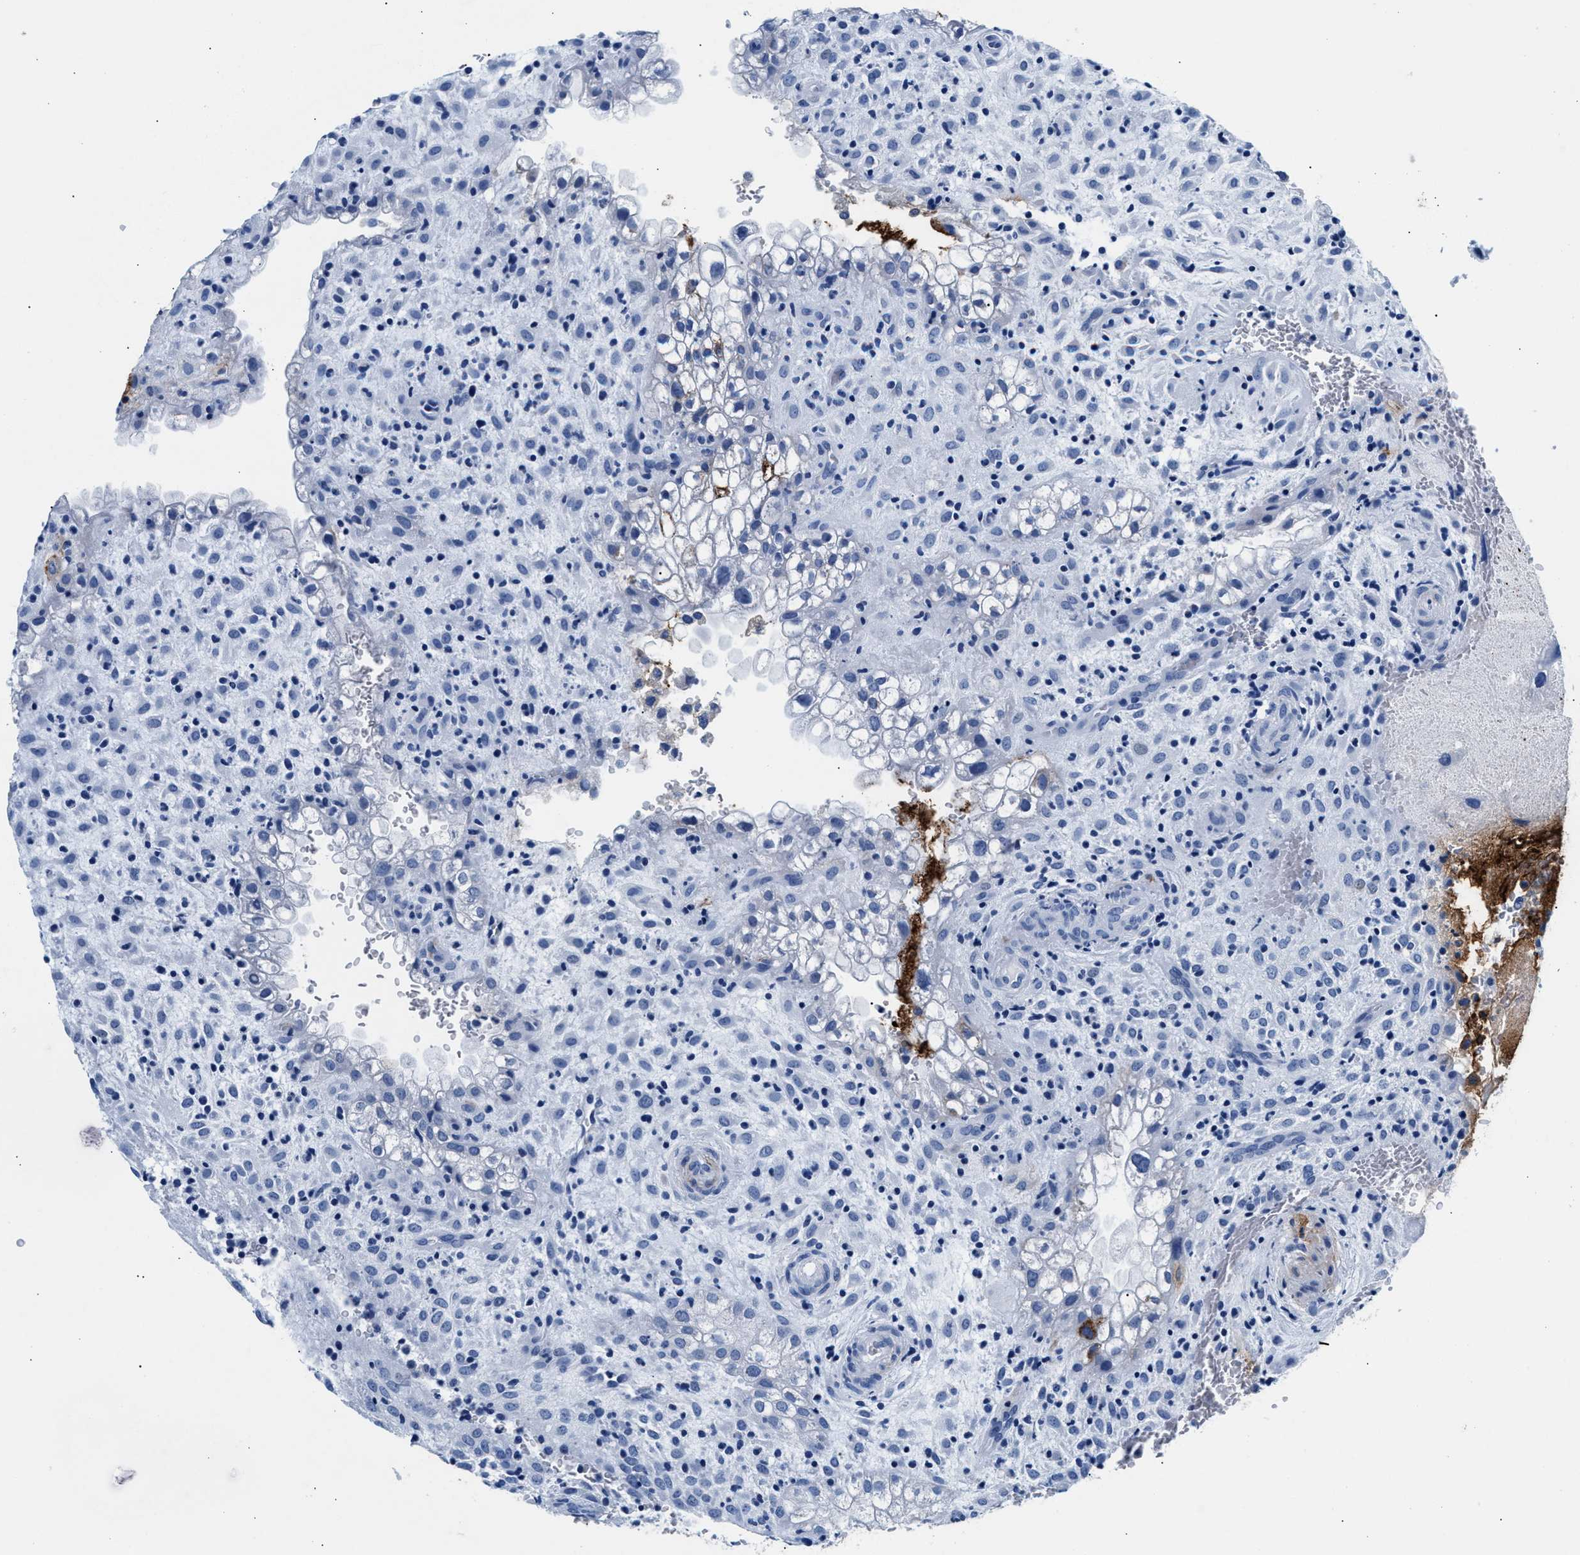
{"staining": {"intensity": "negative", "quantity": "none", "location": "none"}, "tissue": "placenta", "cell_type": "Decidual cells", "image_type": "normal", "snomed": [{"axis": "morphology", "description": "Normal tissue, NOS"}, {"axis": "topography", "description": "Placenta"}], "caption": "Protein analysis of normal placenta exhibits no significant positivity in decidual cells. Brightfield microscopy of immunohistochemistry (IHC) stained with DAB (brown) and hematoxylin (blue), captured at high magnification.", "gene": "TNR", "patient": {"sex": "female", "age": 35}}